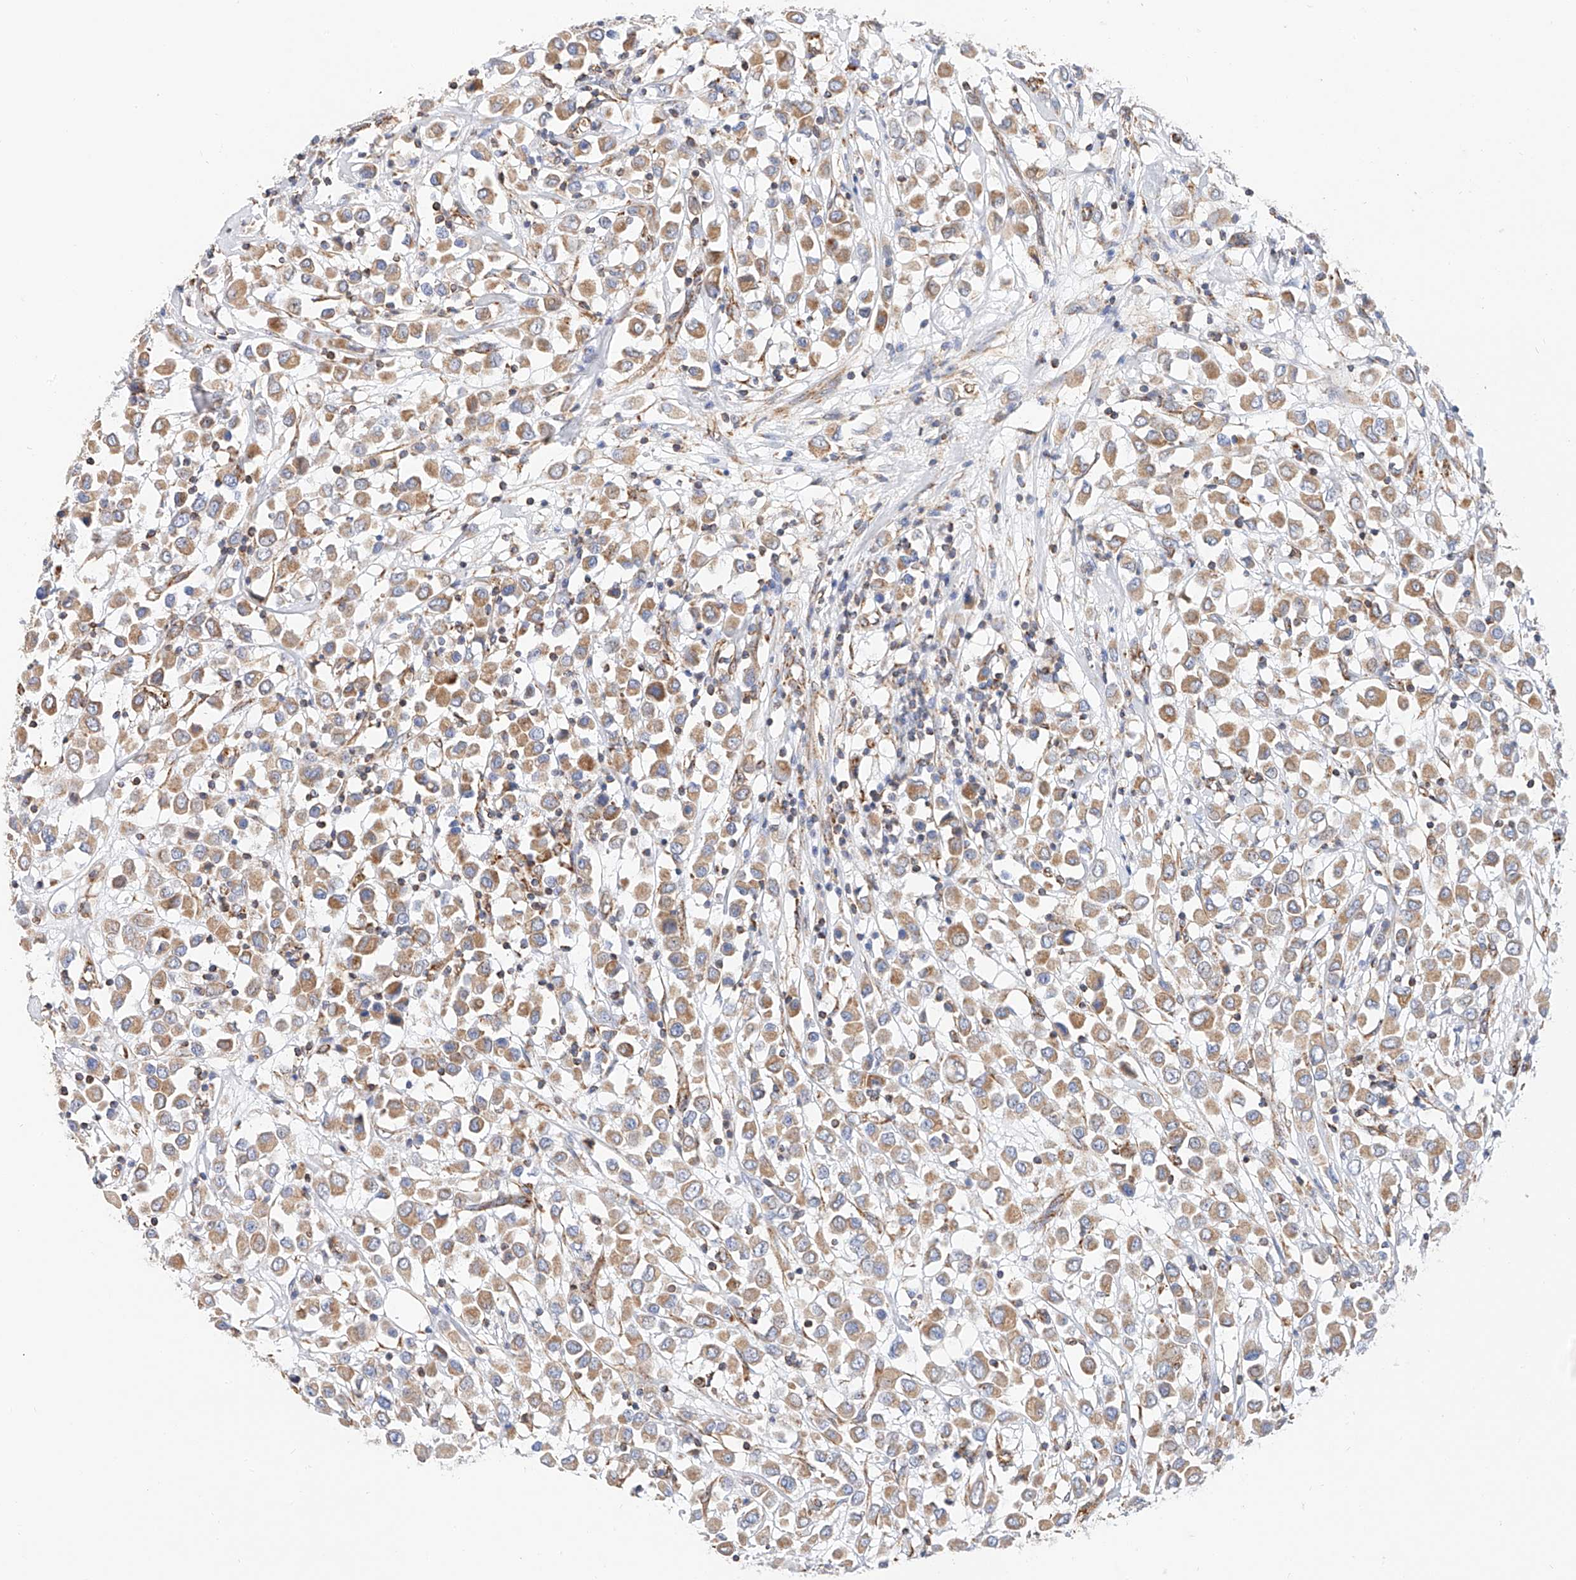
{"staining": {"intensity": "moderate", "quantity": ">75%", "location": "cytoplasmic/membranous"}, "tissue": "breast cancer", "cell_type": "Tumor cells", "image_type": "cancer", "snomed": [{"axis": "morphology", "description": "Duct carcinoma"}, {"axis": "topography", "description": "Breast"}], "caption": "High-power microscopy captured an immunohistochemistry (IHC) histopathology image of breast cancer, revealing moderate cytoplasmic/membranous staining in about >75% of tumor cells.", "gene": "NDUFV3", "patient": {"sex": "female", "age": 61}}